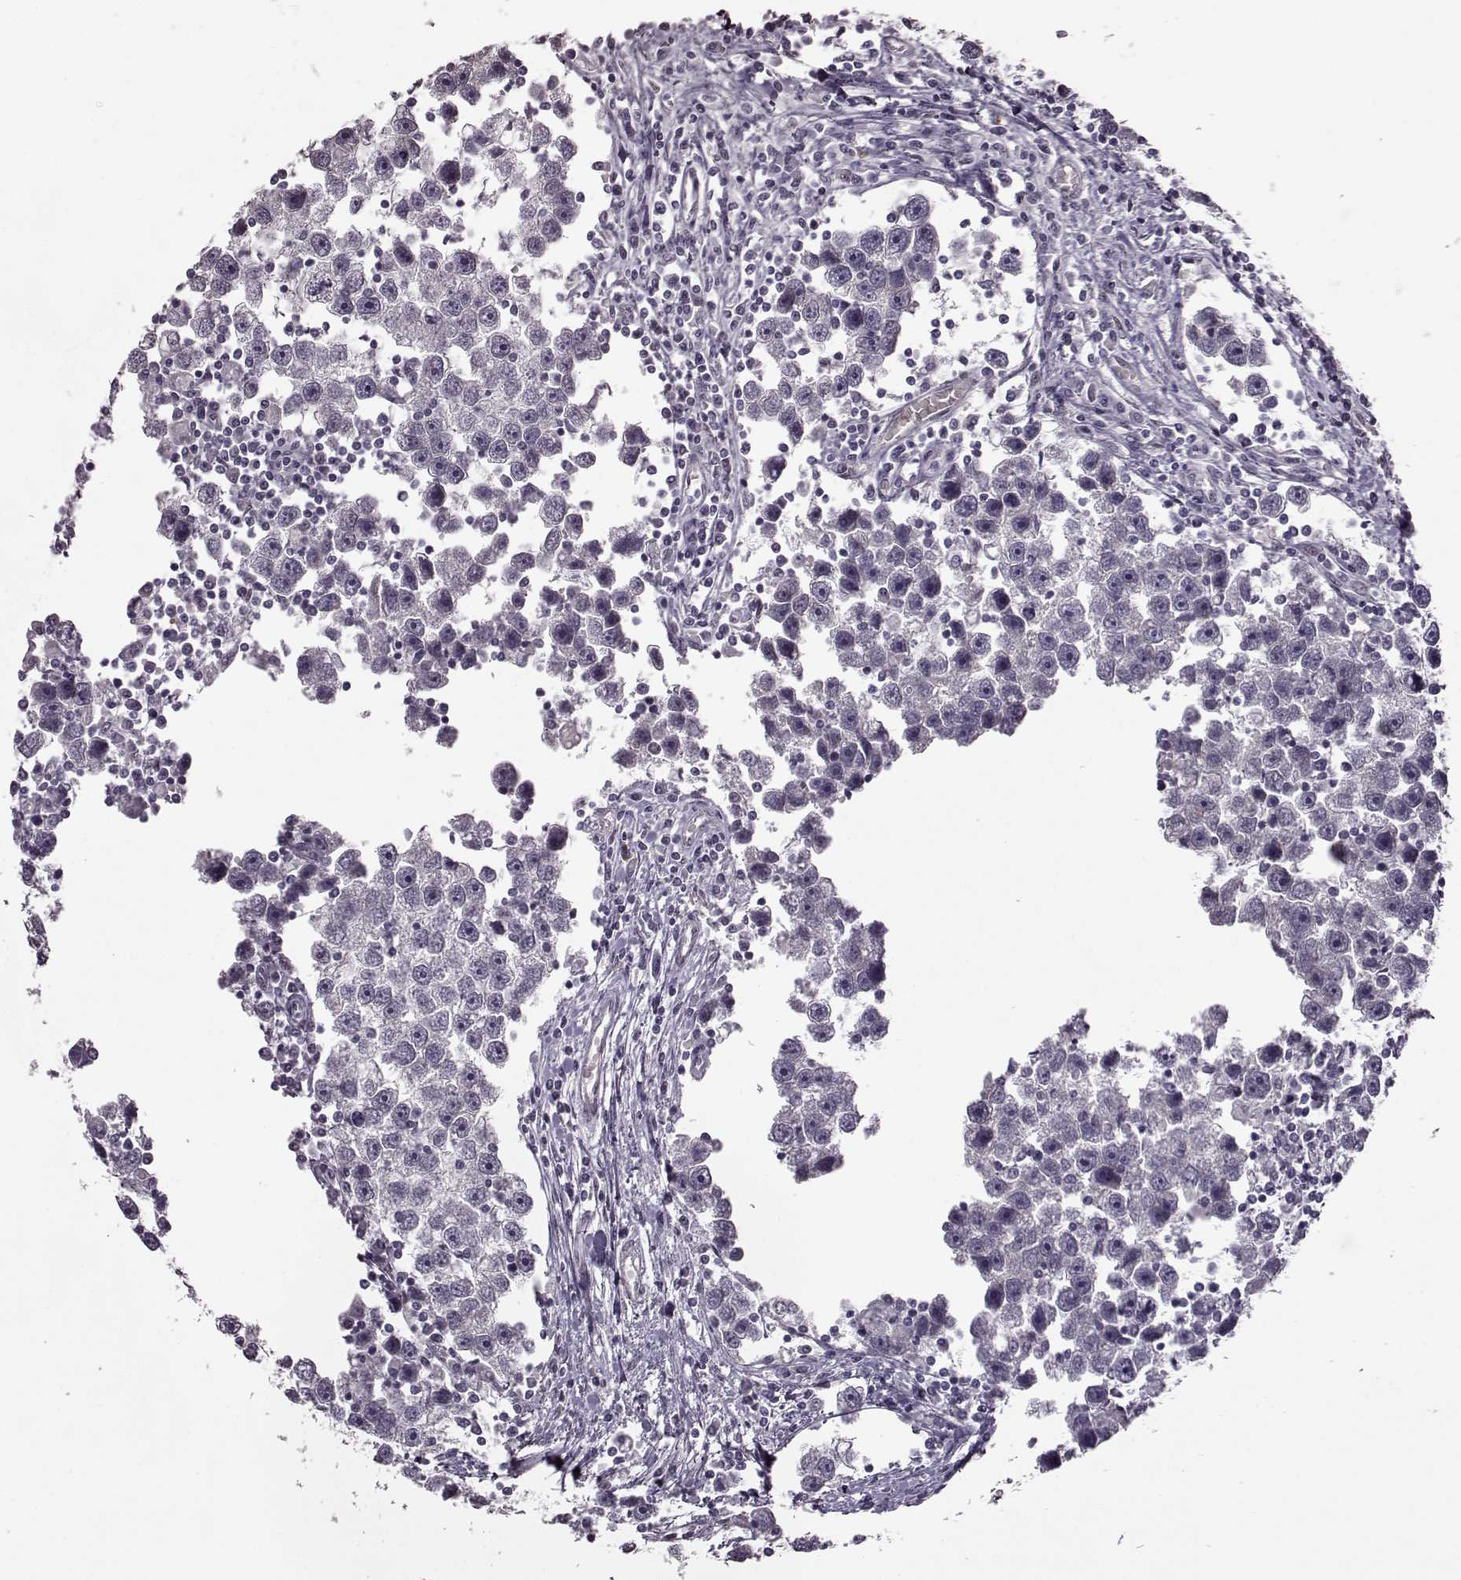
{"staining": {"intensity": "negative", "quantity": "none", "location": "none"}, "tissue": "testis cancer", "cell_type": "Tumor cells", "image_type": "cancer", "snomed": [{"axis": "morphology", "description": "Seminoma, NOS"}, {"axis": "topography", "description": "Testis"}], "caption": "The histopathology image demonstrates no significant positivity in tumor cells of testis cancer (seminoma).", "gene": "STX1B", "patient": {"sex": "male", "age": 30}}